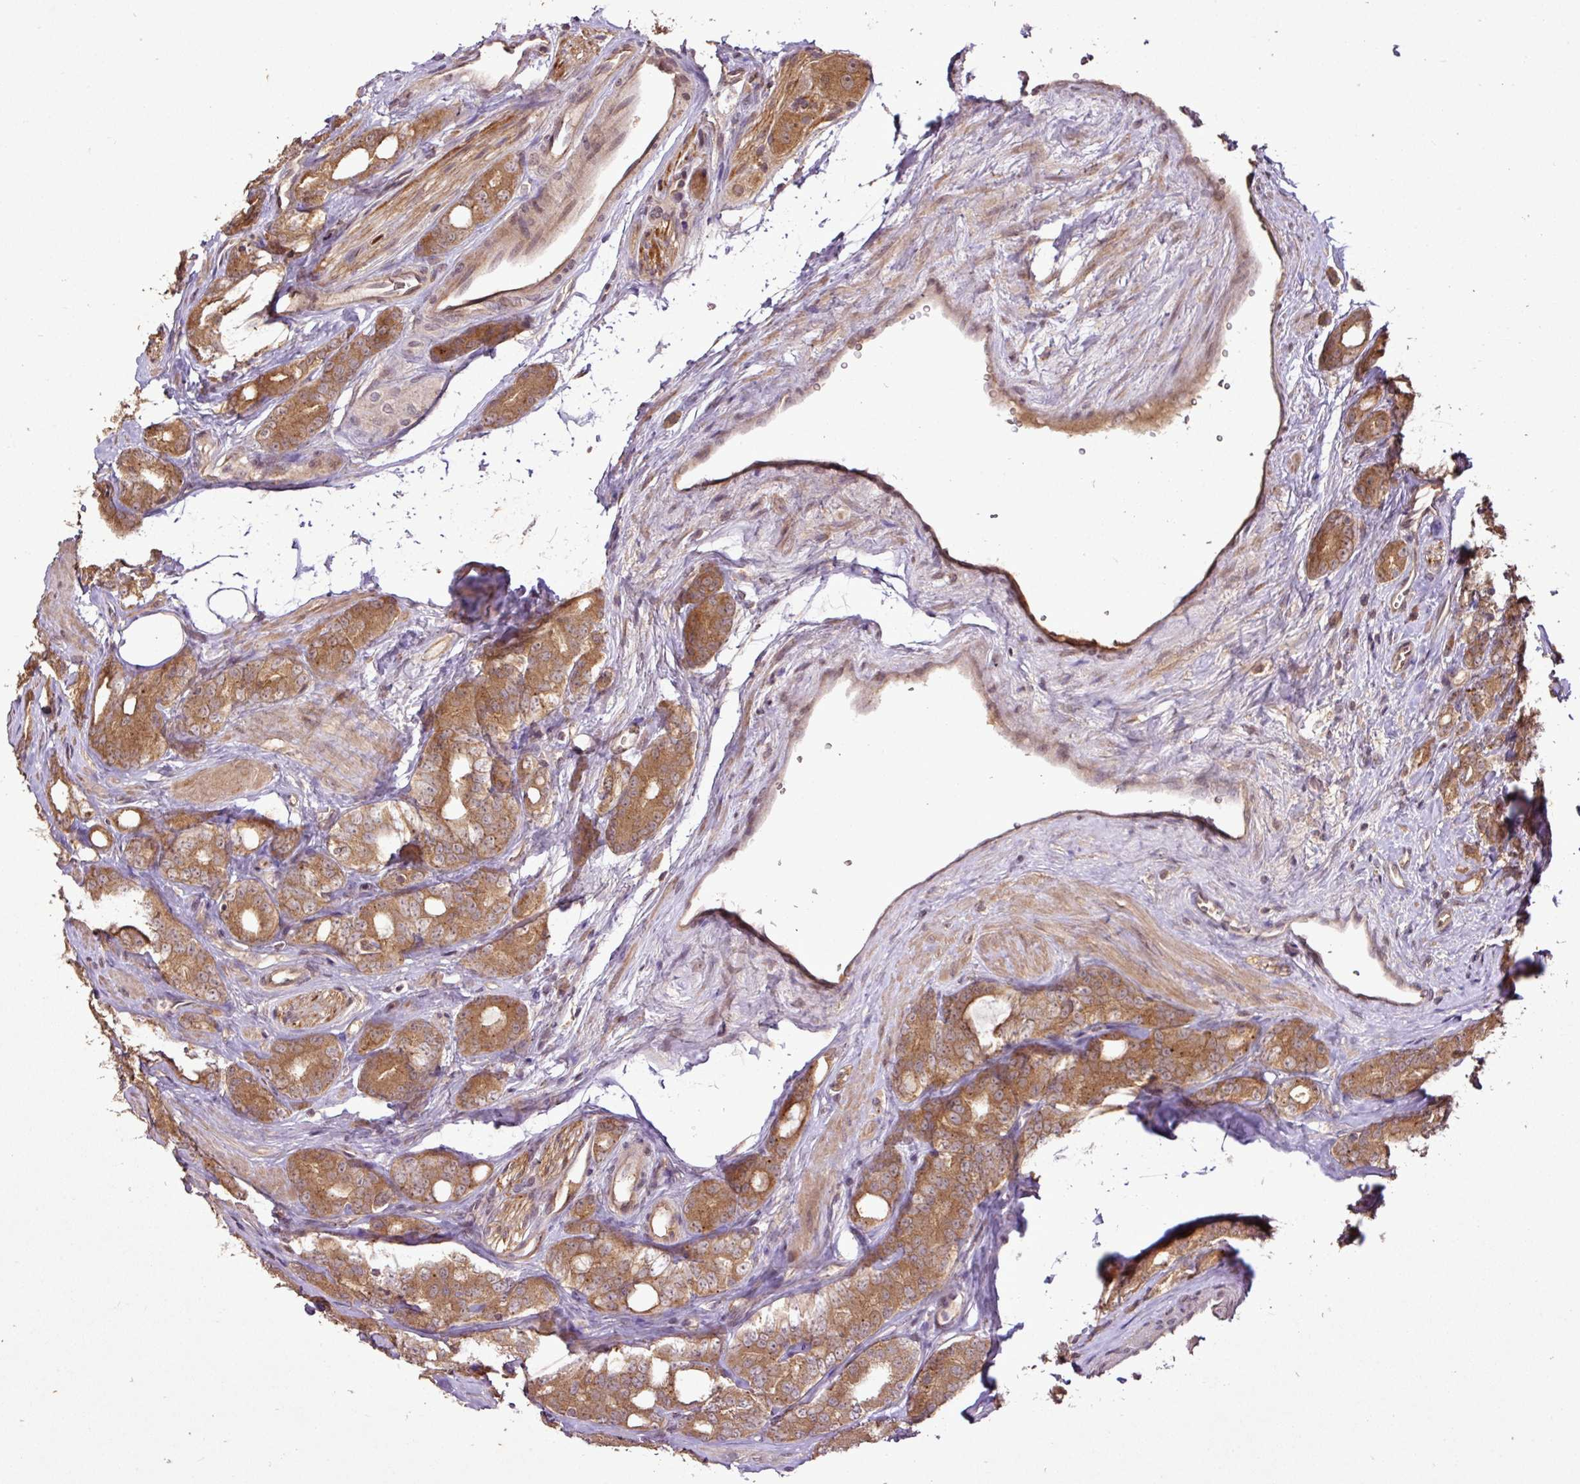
{"staining": {"intensity": "moderate", "quantity": ">75%", "location": "cytoplasmic/membranous"}, "tissue": "prostate cancer", "cell_type": "Tumor cells", "image_type": "cancer", "snomed": [{"axis": "morphology", "description": "Adenocarcinoma, High grade"}, {"axis": "topography", "description": "Prostate"}], "caption": "DAB (3,3'-diaminobenzidine) immunohistochemical staining of prostate high-grade adenocarcinoma demonstrates moderate cytoplasmic/membranous protein expression in about >75% of tumor cells.", "gene": "FAIM", "patient": {"sex": "male", "age": 62}}